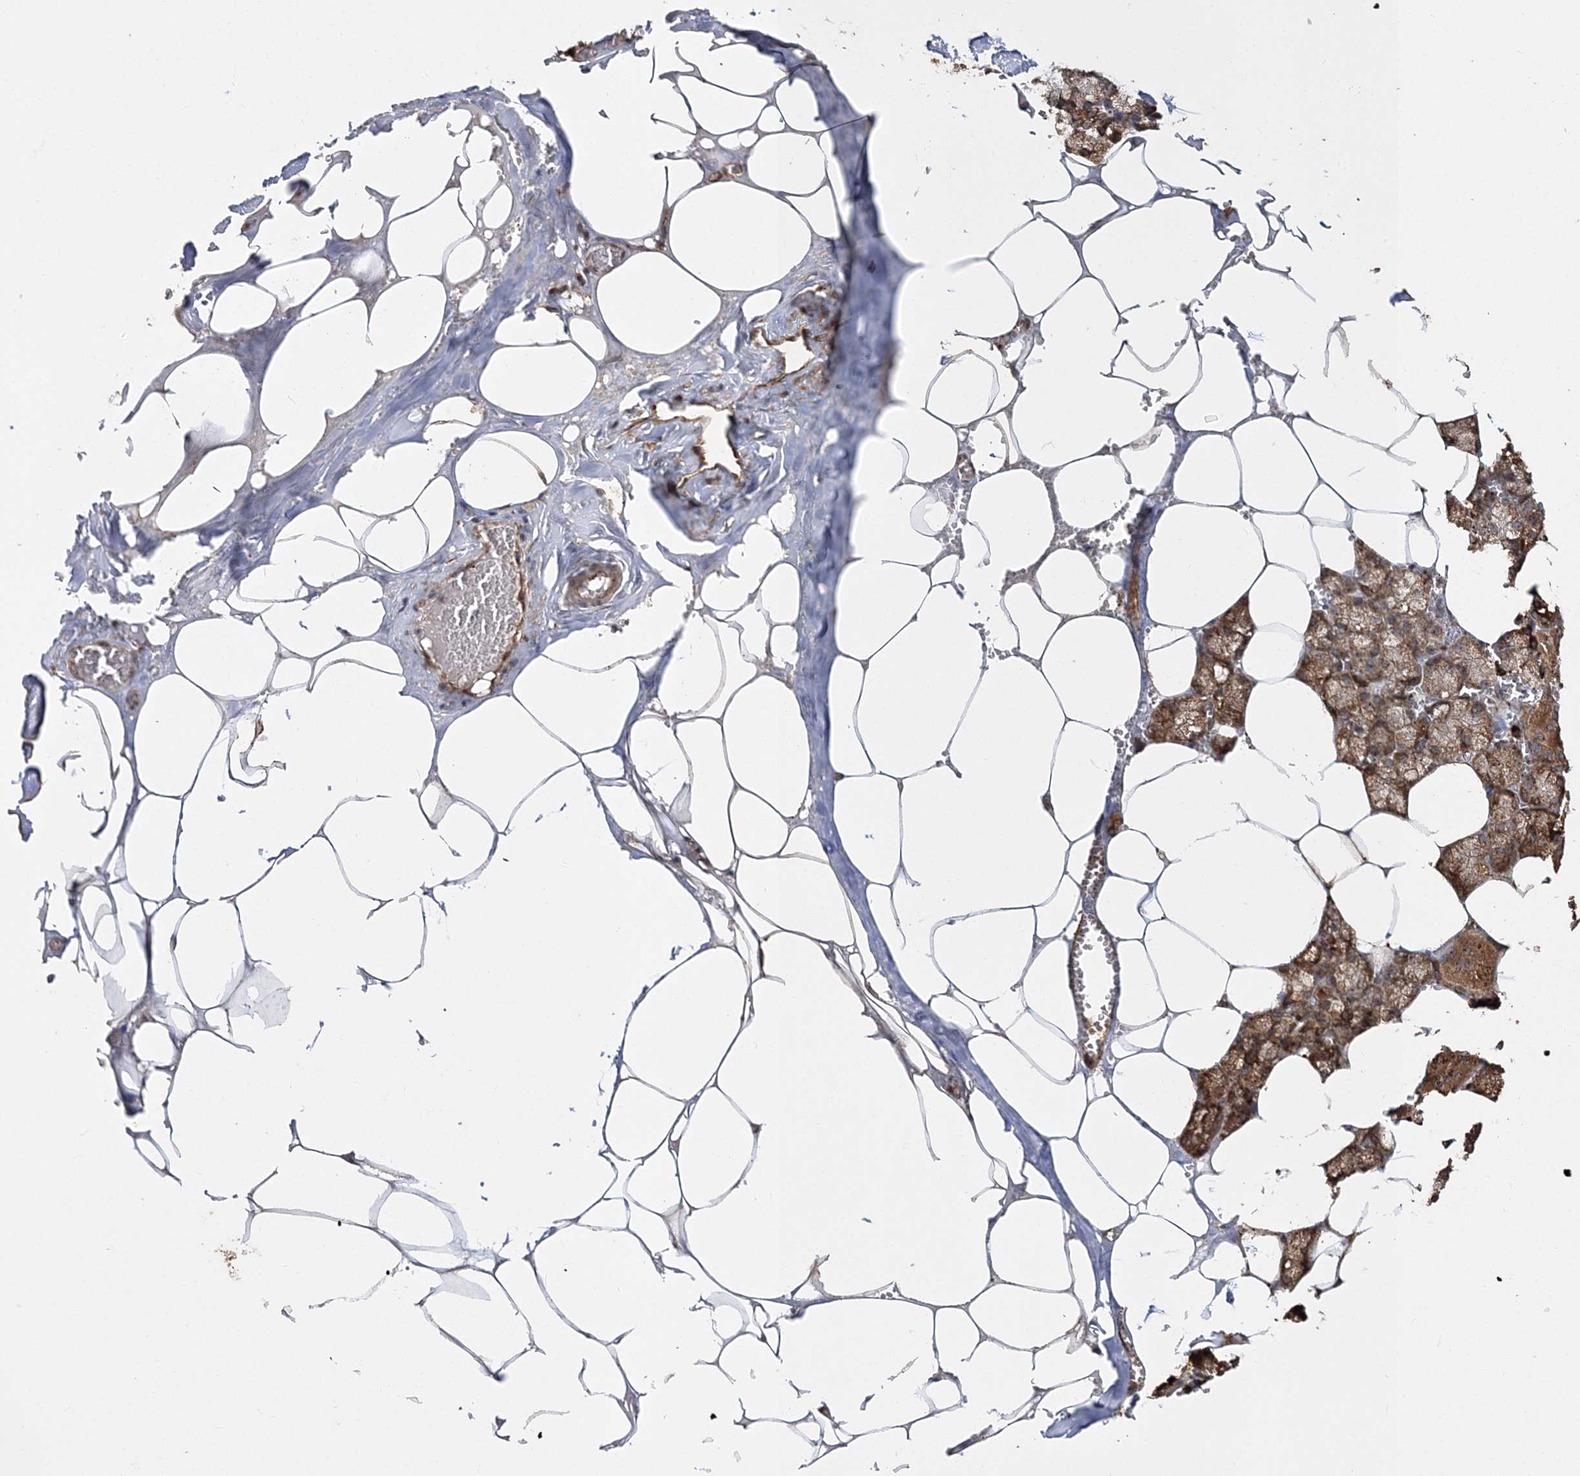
{"staining": {"intensity": "strong", "quantity": ">75%", "location": "cytoplasmic/membranous"}, "tissue": "salivary gland", "cell_type": "Glandular cells", "image_type": "normal", "snomed": [{"axis": "morphology", "description": "Normal tissue, NOS"}, {"axis": "topography", "description": "Salivary gland"}], "caption": "DAB (3,3'-diaminobenzidine) immunohistochemical staining of benign salivary gland reveals strong cytoplasmic/membranous protein expression in about >75% of glandular cells.", "gene": "SCRN3", "patient": {"sex": "male", "age": 62}}